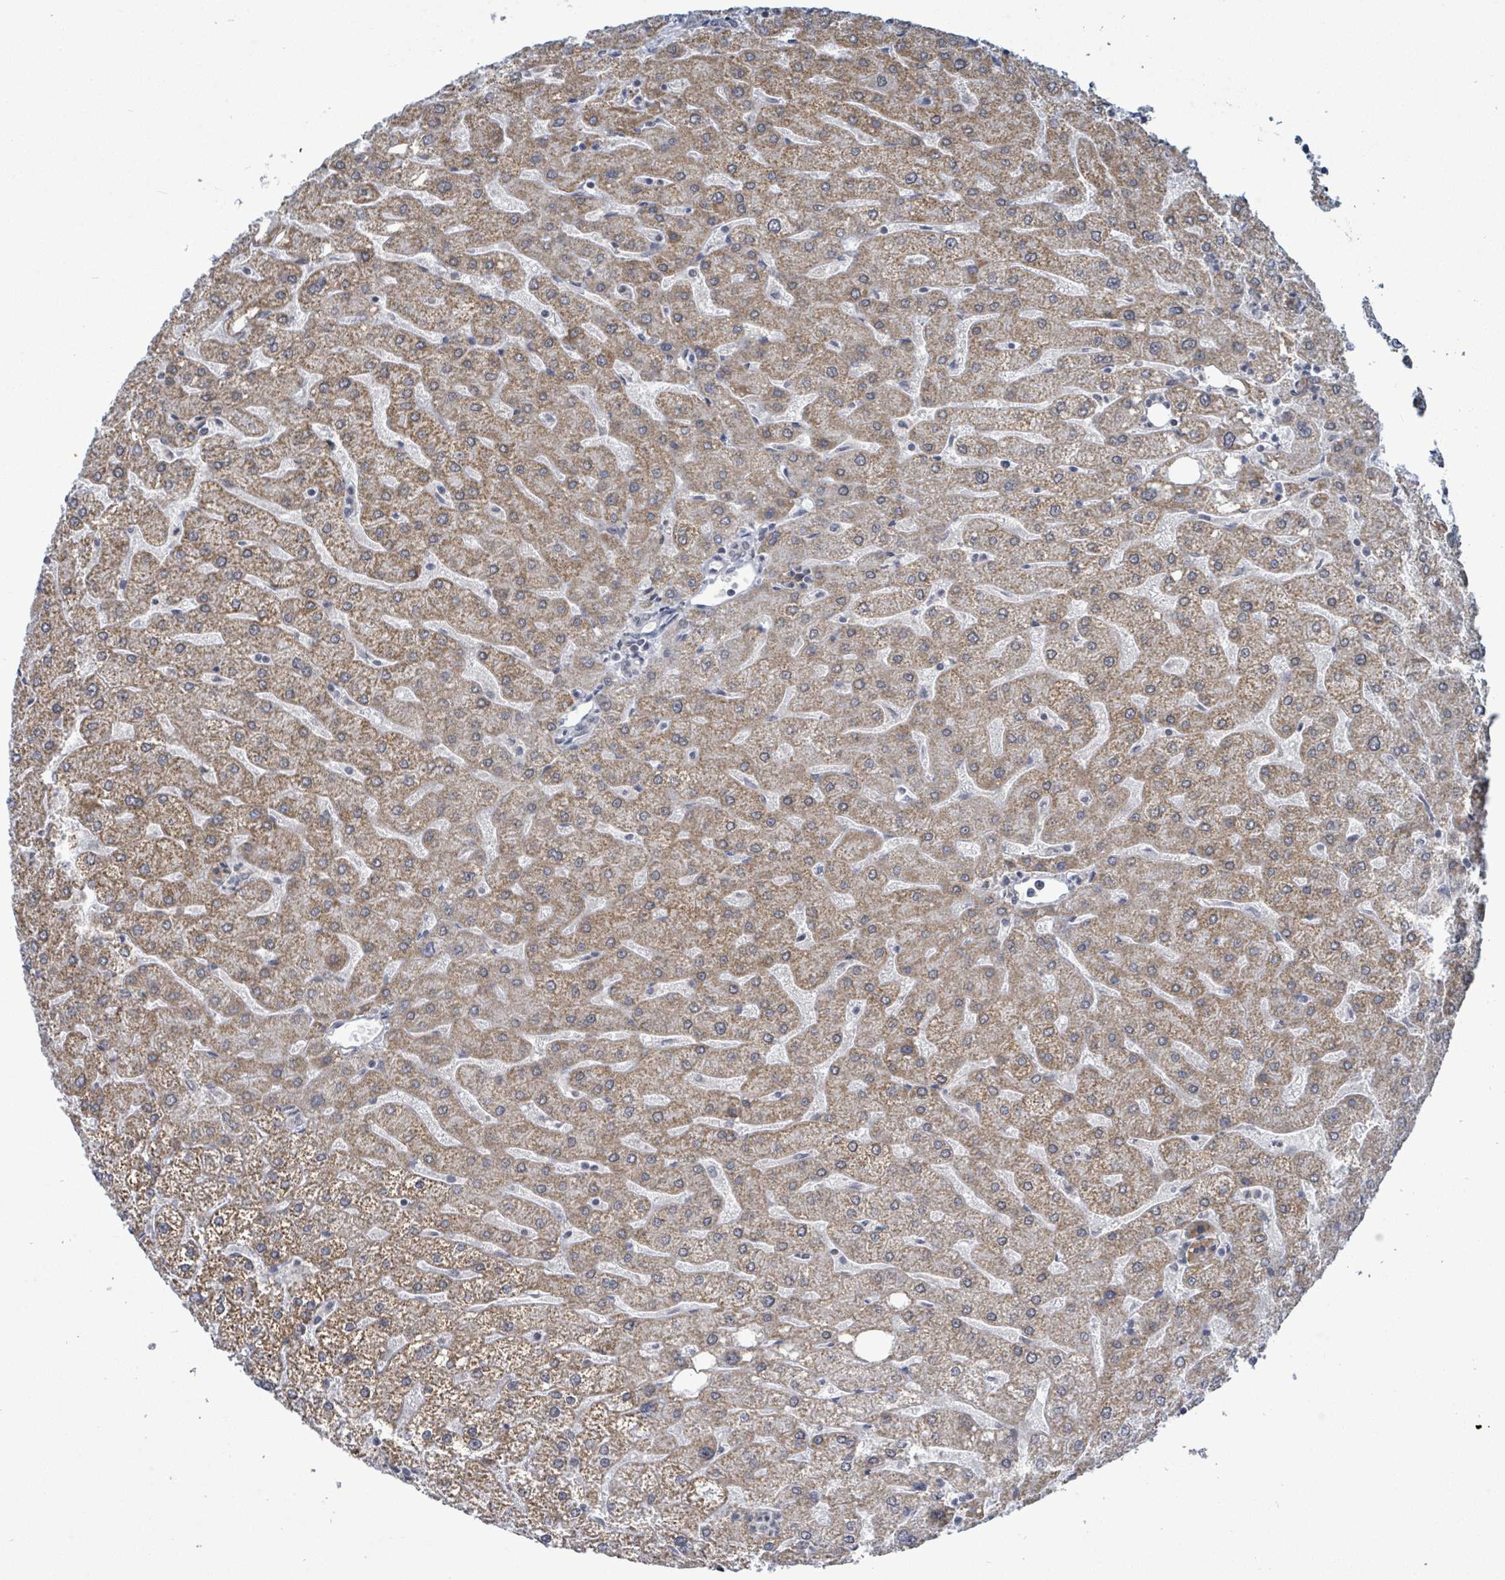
{"staining": {"intensity": "negative", "quantity": "none", "location": "none"}, "tissue": "liver", "cell_type": "Cholangiocytes", "image_type": "normal", "snomed": [{"axis": "morphology", "description": "Normal tissue, NOS"}, {"axis": "topography", "description": "Liver"}], "caption": "The immunohistochemistry histopathology image has no significant expression in cholangiocytes of liver. Nuclei are stained in blue.", "gene": "COQ10B", "patient": {"sex": "male", "age": 67}}